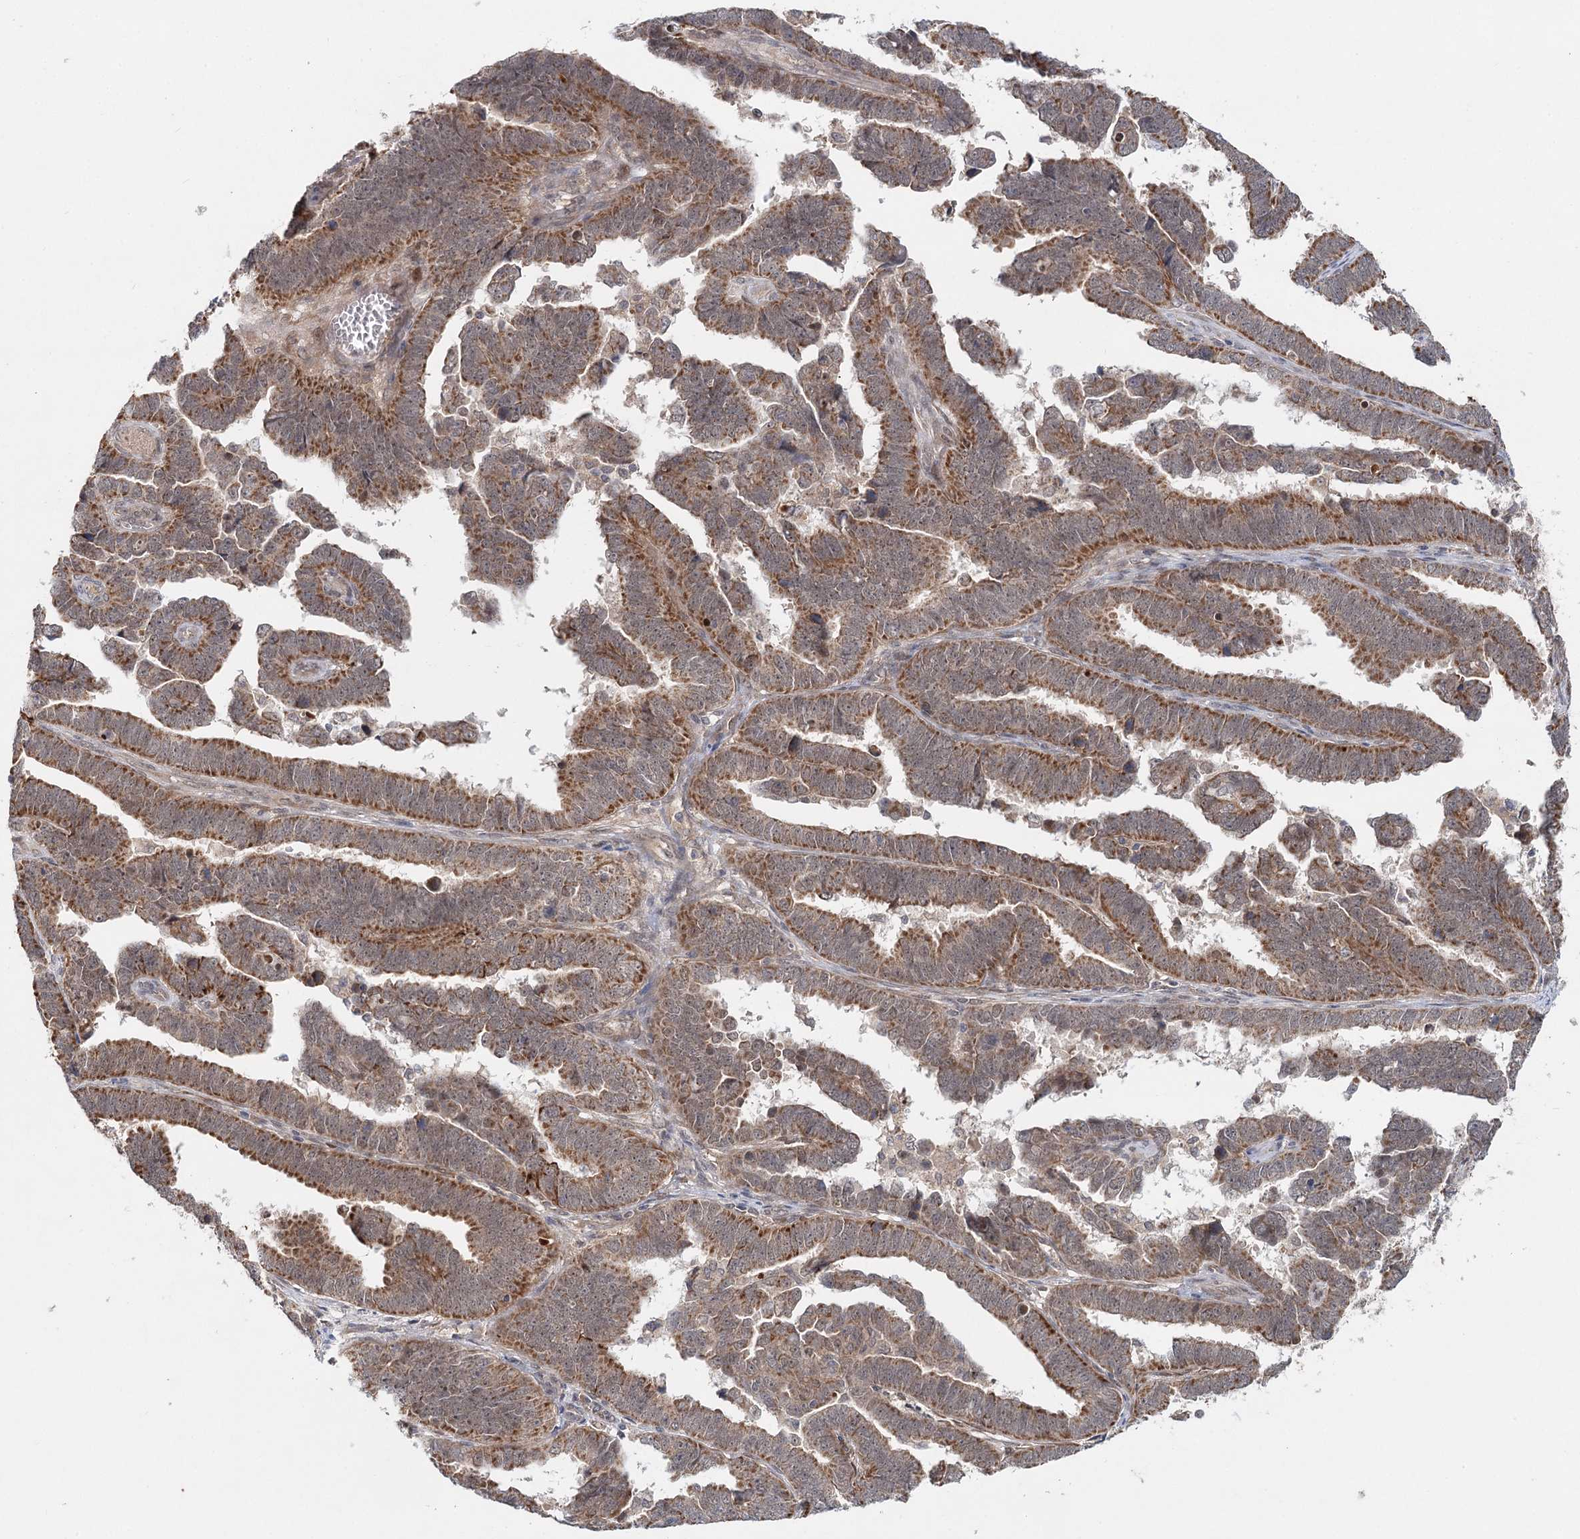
{"staining": {"intensity": "moderate", "quantity": ">75%", "location": "cytoplasmic/membranous"}, "tissue": "endometrial cancer", "cell_type": "Tumor cells", "image_type": "cancer", "snomed": [{"axis": "morphology", "description": "Adenocarcinoma, NOS"}, {"axis": "topography", "description": "Endometrium"}], "caption": "Adenocarcinoma (endometrial) stained for a protein (brown) exhibits moderate cytoplasmic/membranous positive expression in approximately >75% of tumor cells.", "gene": "AP3B1", "patient": {"sex": "female", "age": 75}}